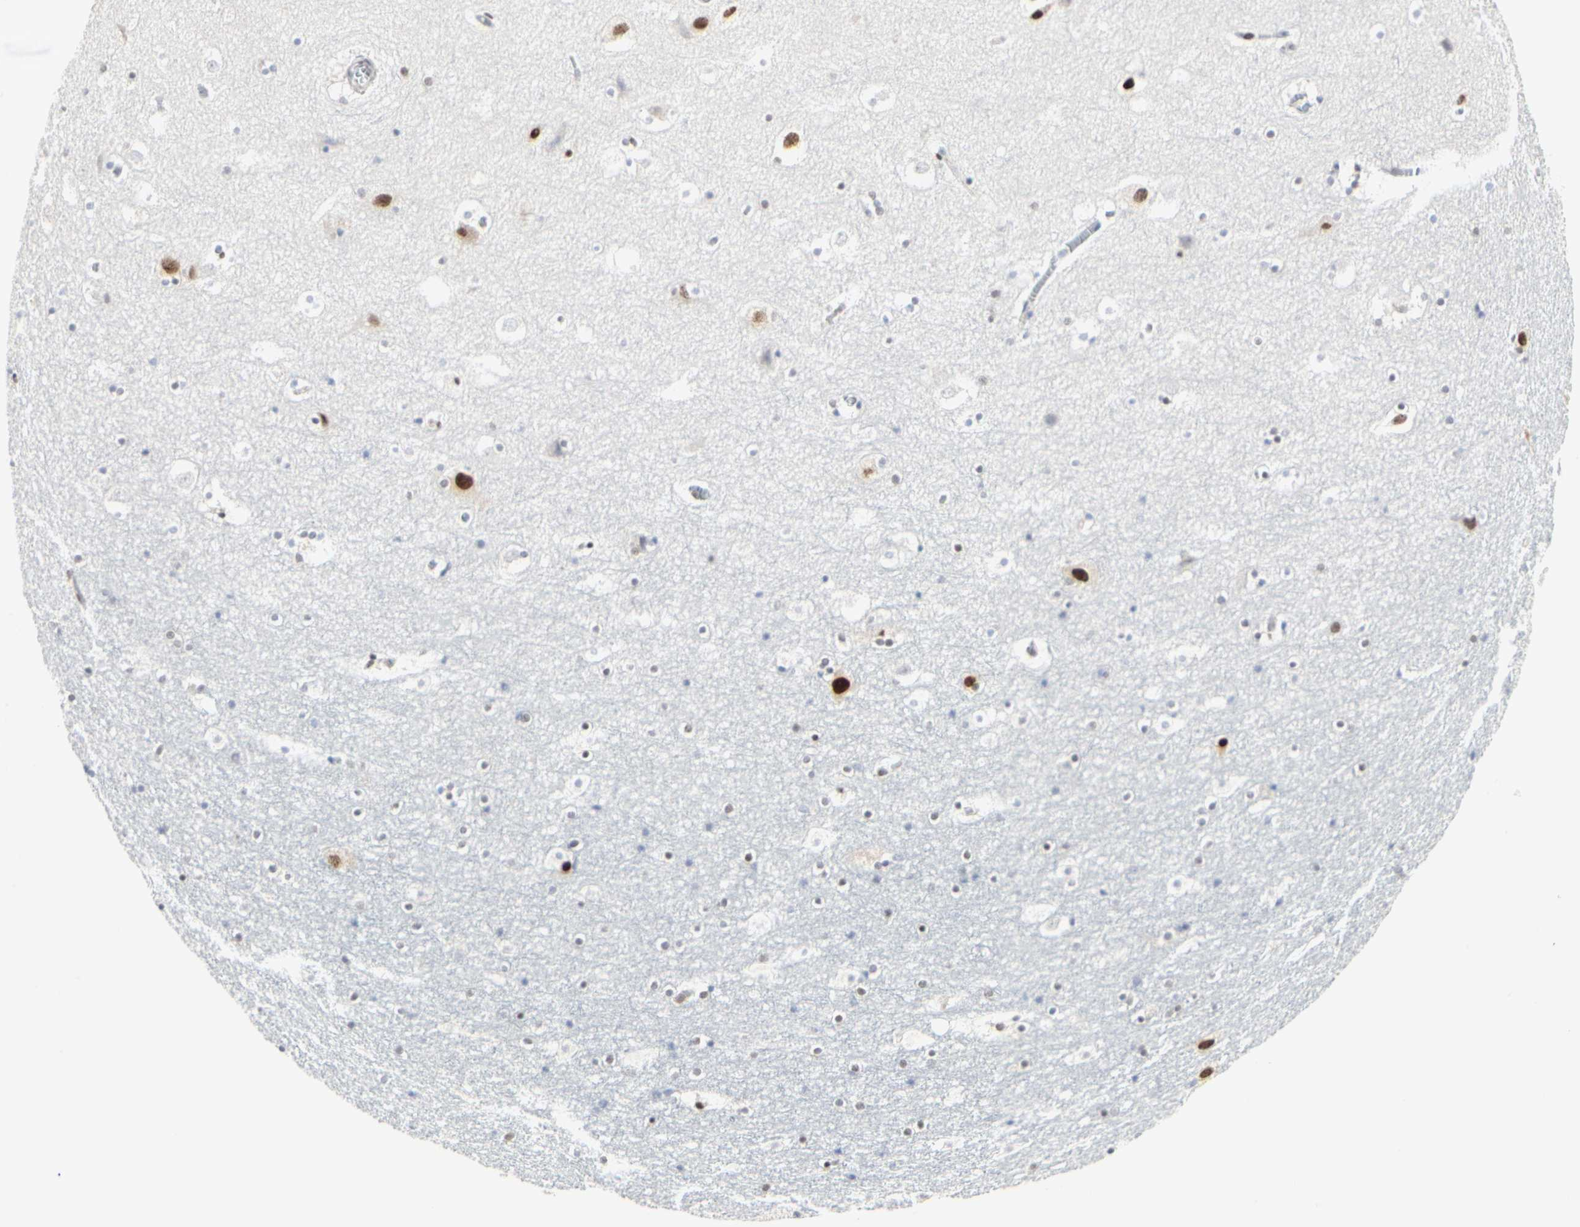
{"staining": {"intensity": "moderate", "quantity": "25%-75%", "location": "nuclear"}, "tissue": "hippocampus", "cell_type": "Glial cells", "image_type": "normal", "snomed": [{"axis": "morphology", "description": "Normal tissue, NOS"}, {"axis": "topography", "description": "Hippocampus"}], "caption": "High-magnification brightfield microscopy of benign hippocampus stained with DAB (3,3'-diaminobenzidine) (brown) and counterstained with hematoxylin (blue). glial cells exhibit moderate nuclear staining is identified in approximately25%-75% of cells.", "gene": "PRMT3", "patient": {"sex": "male", "age": 45}}